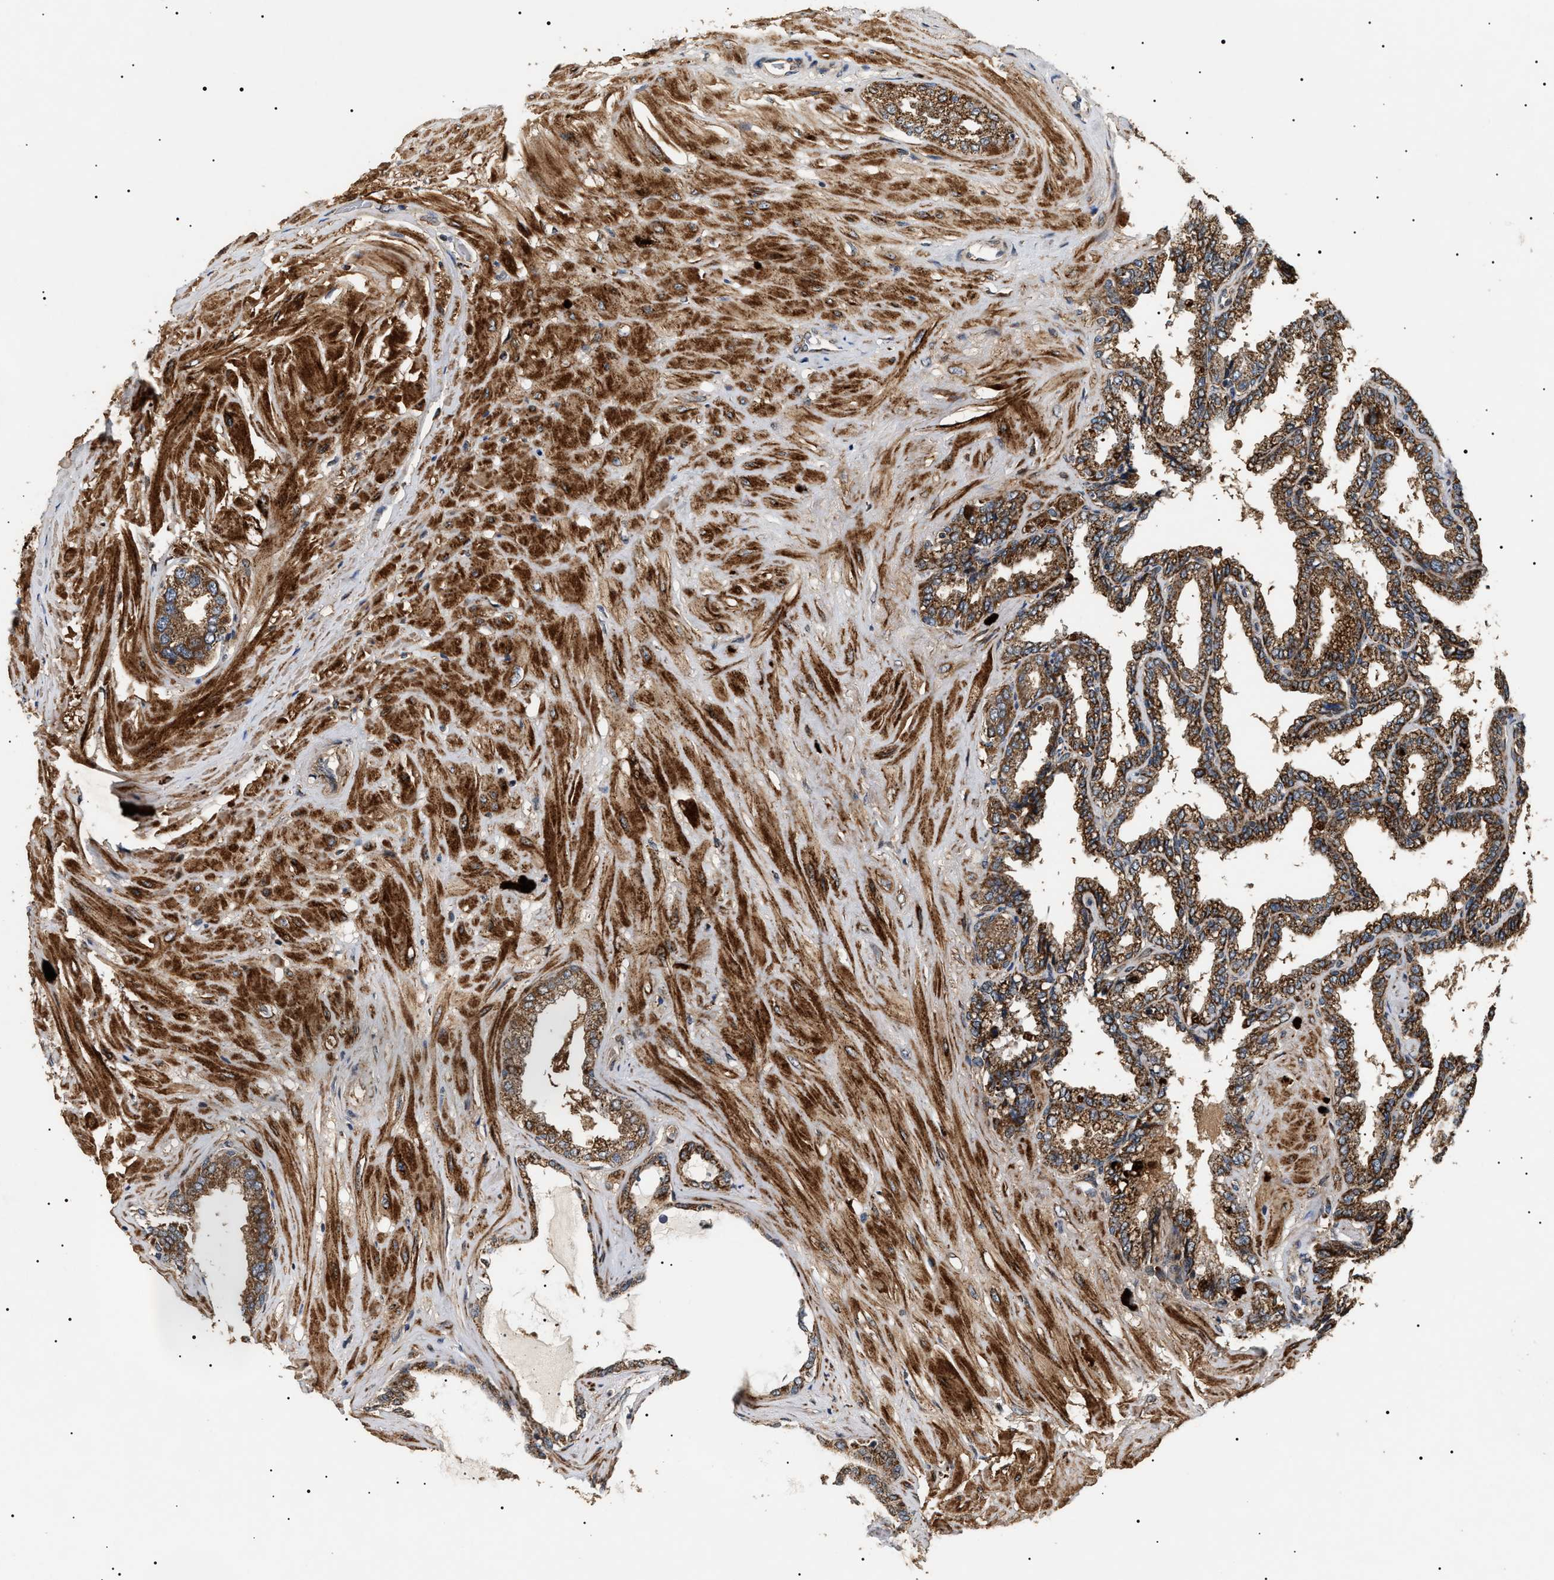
{"staining": {"intensity": "strong", "quantity": ">75%", "location": "cytoplasmic/membranous"}, "tissue": "seminal vesicle", "cell_type": "Glandular cells", "image_type": "normal", "snomed": [{"axis": "morphology", "description": "Normal tissue, NOS"}, {"axis": "topography", "description": "Seminal veicle"}], "caption": "IHC image of normal seminal vesicle: seminal vesicle stained using immunohistochemistry shows high levels of strong protein expression localized specifically in the cytoplasmic/membranous of glandular cells, appearing as a cytoplasmic/membranous brown color.", "gene": "ZBTB26", "patient": {"sex": "male", "age": 46}}